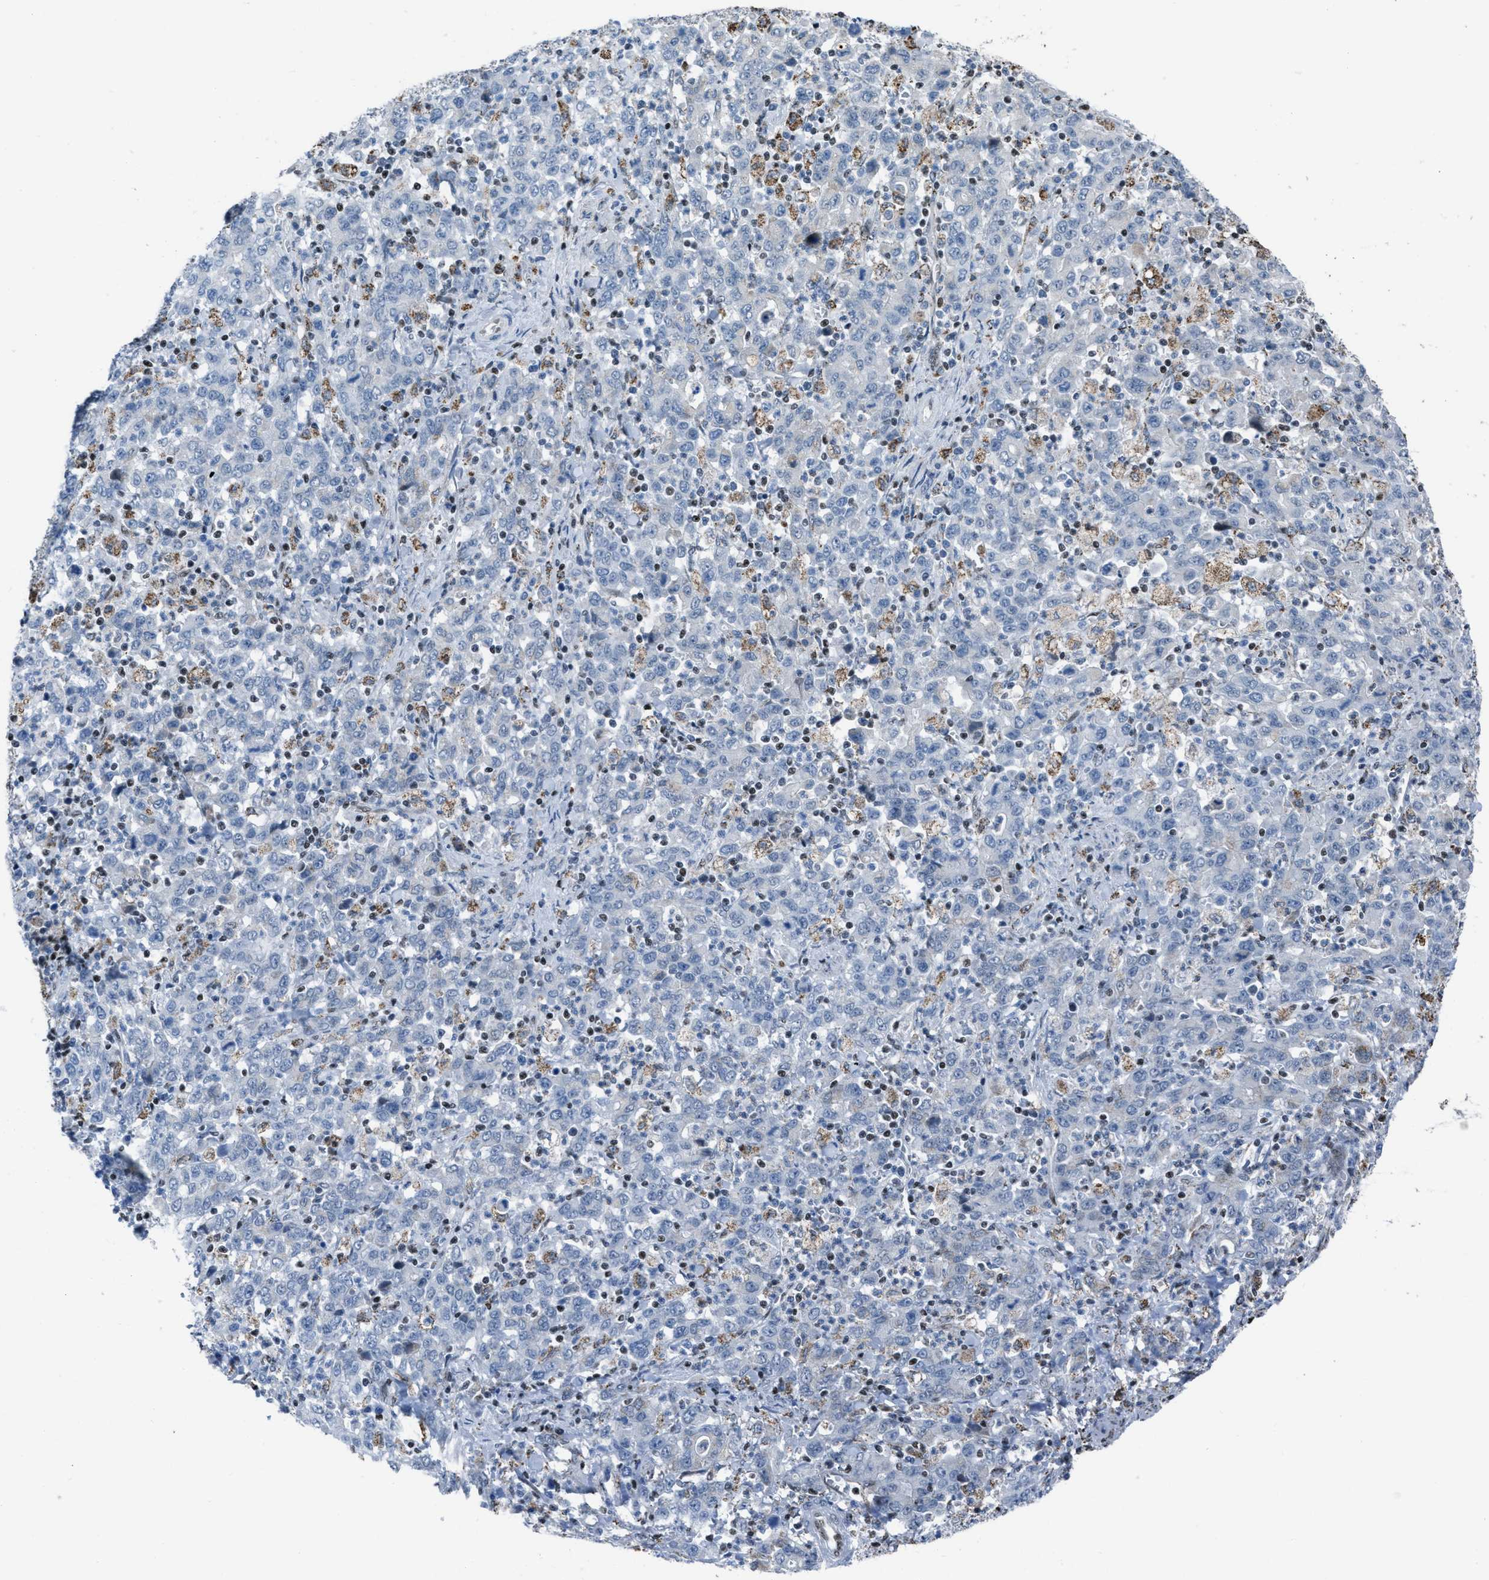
{"staining": {"intensity": "negative", "quantity": "none", "location": "none"}, "tissue": "stomach cancer", "cell_type": "Tumor cells", "image_type": "cancer", "snomed": [{"axis": "morphology", "description": "Adenocarcinoma, NOS"}, {"axis": "topography", "description": "Stomach, upper"}], "caption": "Immunohistochemistry (IHC) of stomach cancer shows no staining in tumor cells.", "gene": "SLFN5", "patient": {"sex": "male", "age": 69}}